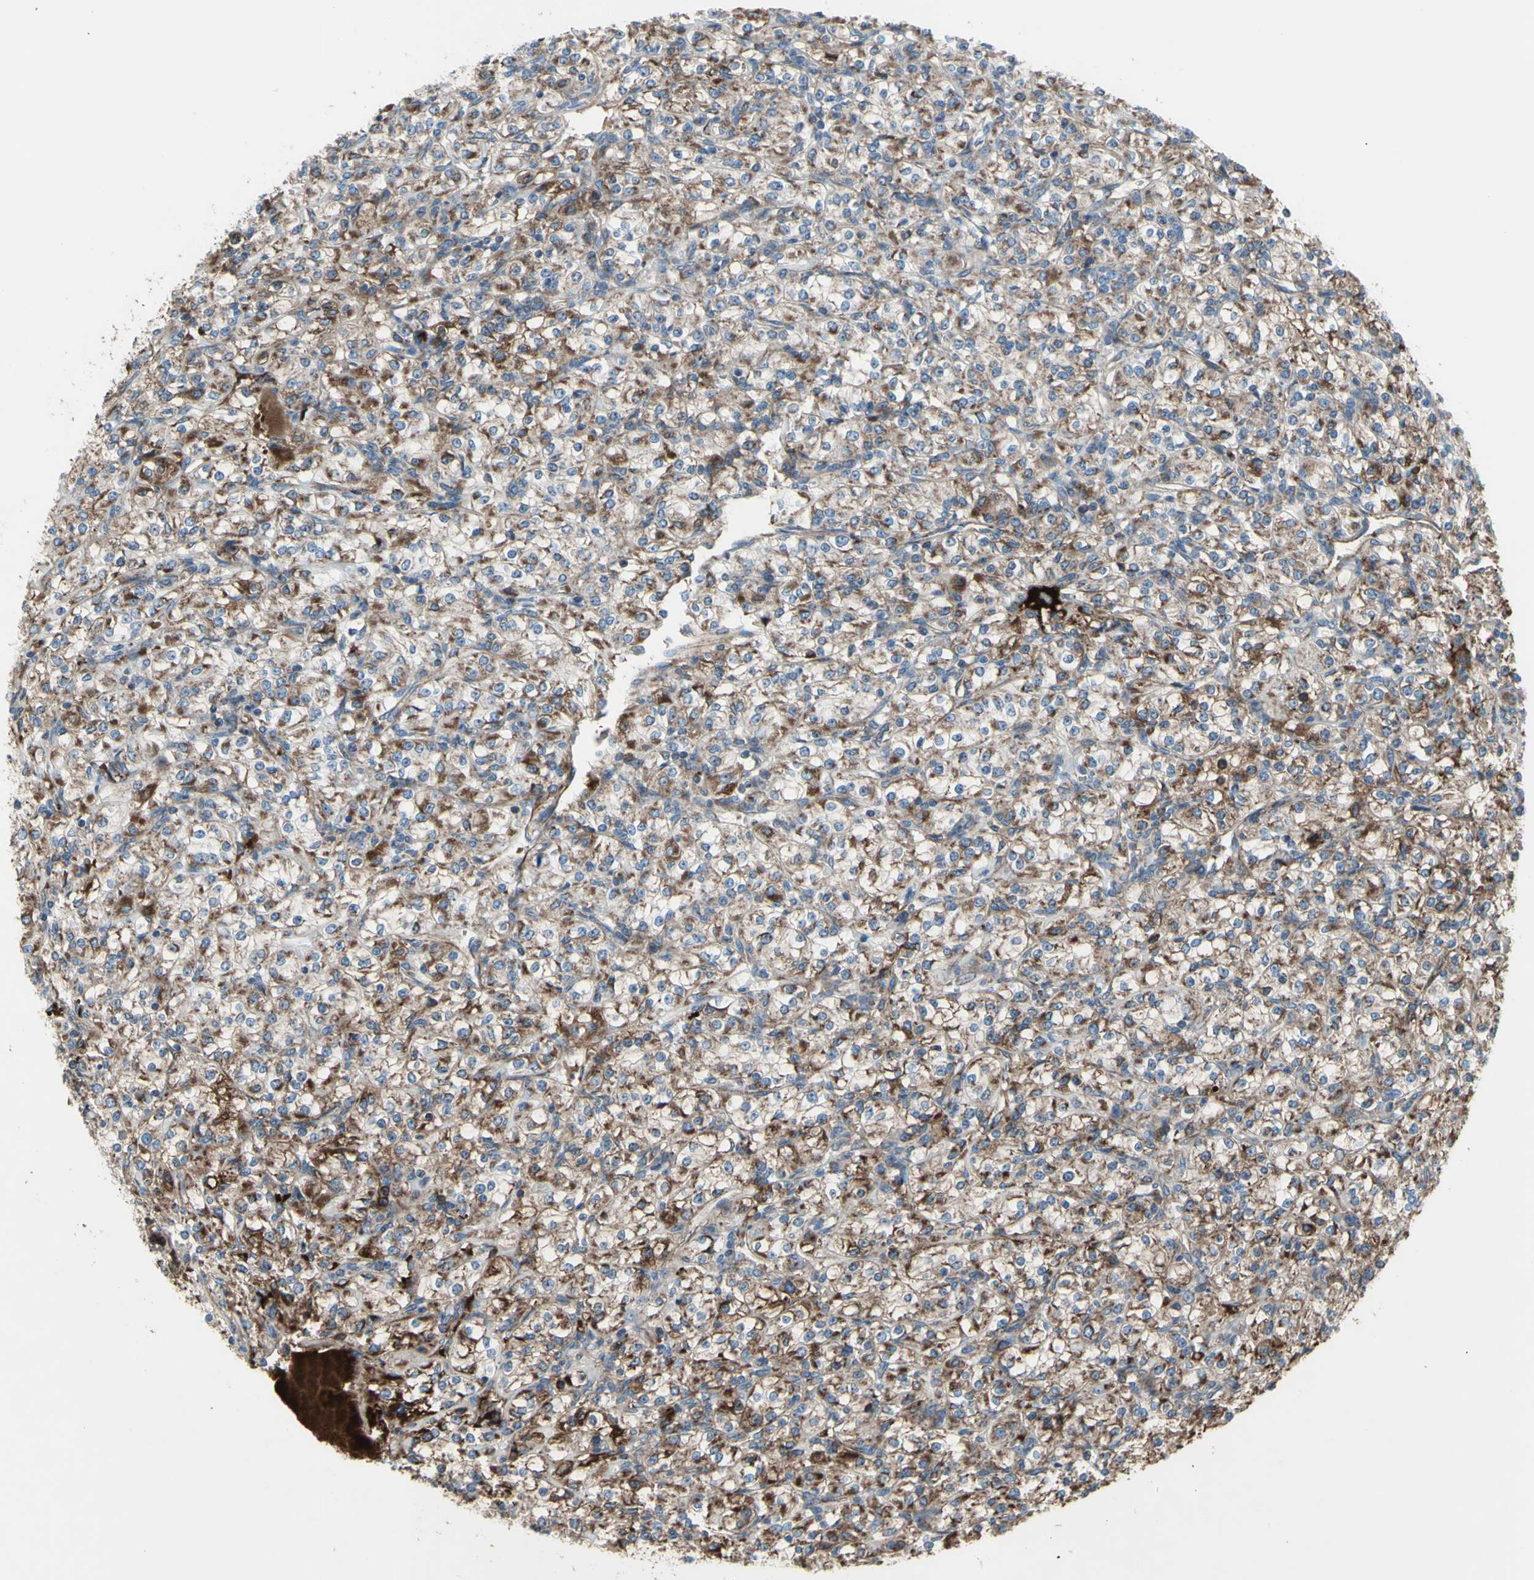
{"staining": {"intensity": "moderate", "quantity": ">75%", "location": "cytoplasmic/membranous"}, "tissue": "renal cancer", "cell_type": "Tumor cells", "image_type": "cancer", "snomed": [{"axis": "morphology", "description": "Adenocarcinoma, NOS"}, {"axis": "topography", "description": "Kidney"}], "caption": "Protein expression analysis of human renal cancer reveals moderate cytoplasmic/membranous positivity in about >75% of tumor cells.", "gene": "EMC7", "patient": {"sex": "male", "age": 77}}